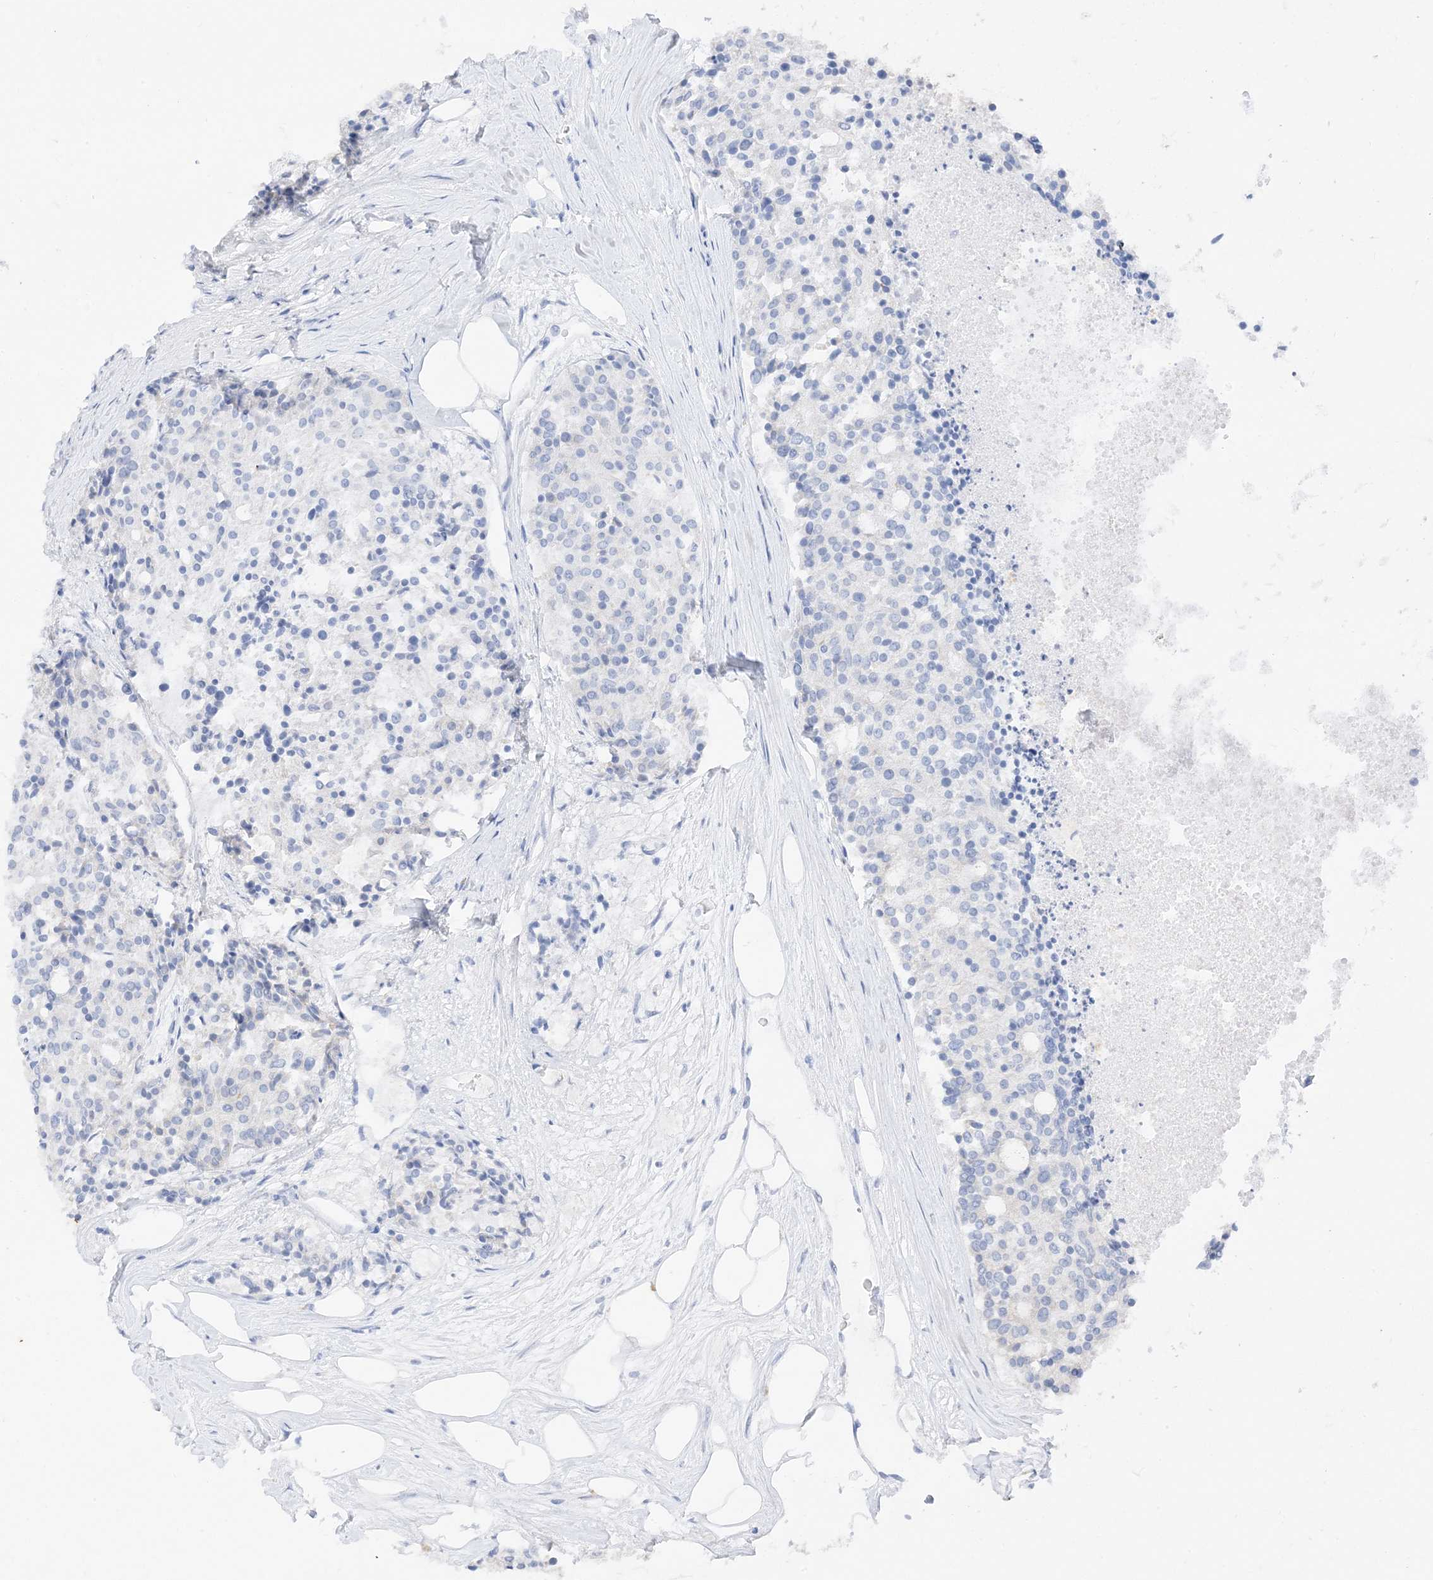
{"staining": {"intensity": "negative", "quantity": "none", "location": "none"}, "tissue": "carcinoid", "cell_type": "Tumor cells", "image_type": "cancer", "snomed": [{"axis": "morphology", "description": "Carcinoid, malignant, NOS"}, {"axis": "topography", "description": "Pancreas"}], "caption": "IHC histopathology image of human carcinoid (malignant) stained for a protein (brown), which demonstrates no staining in tumor cells.", "gene": "MUC17", "patient": {"sex": "female", "age": 54}}